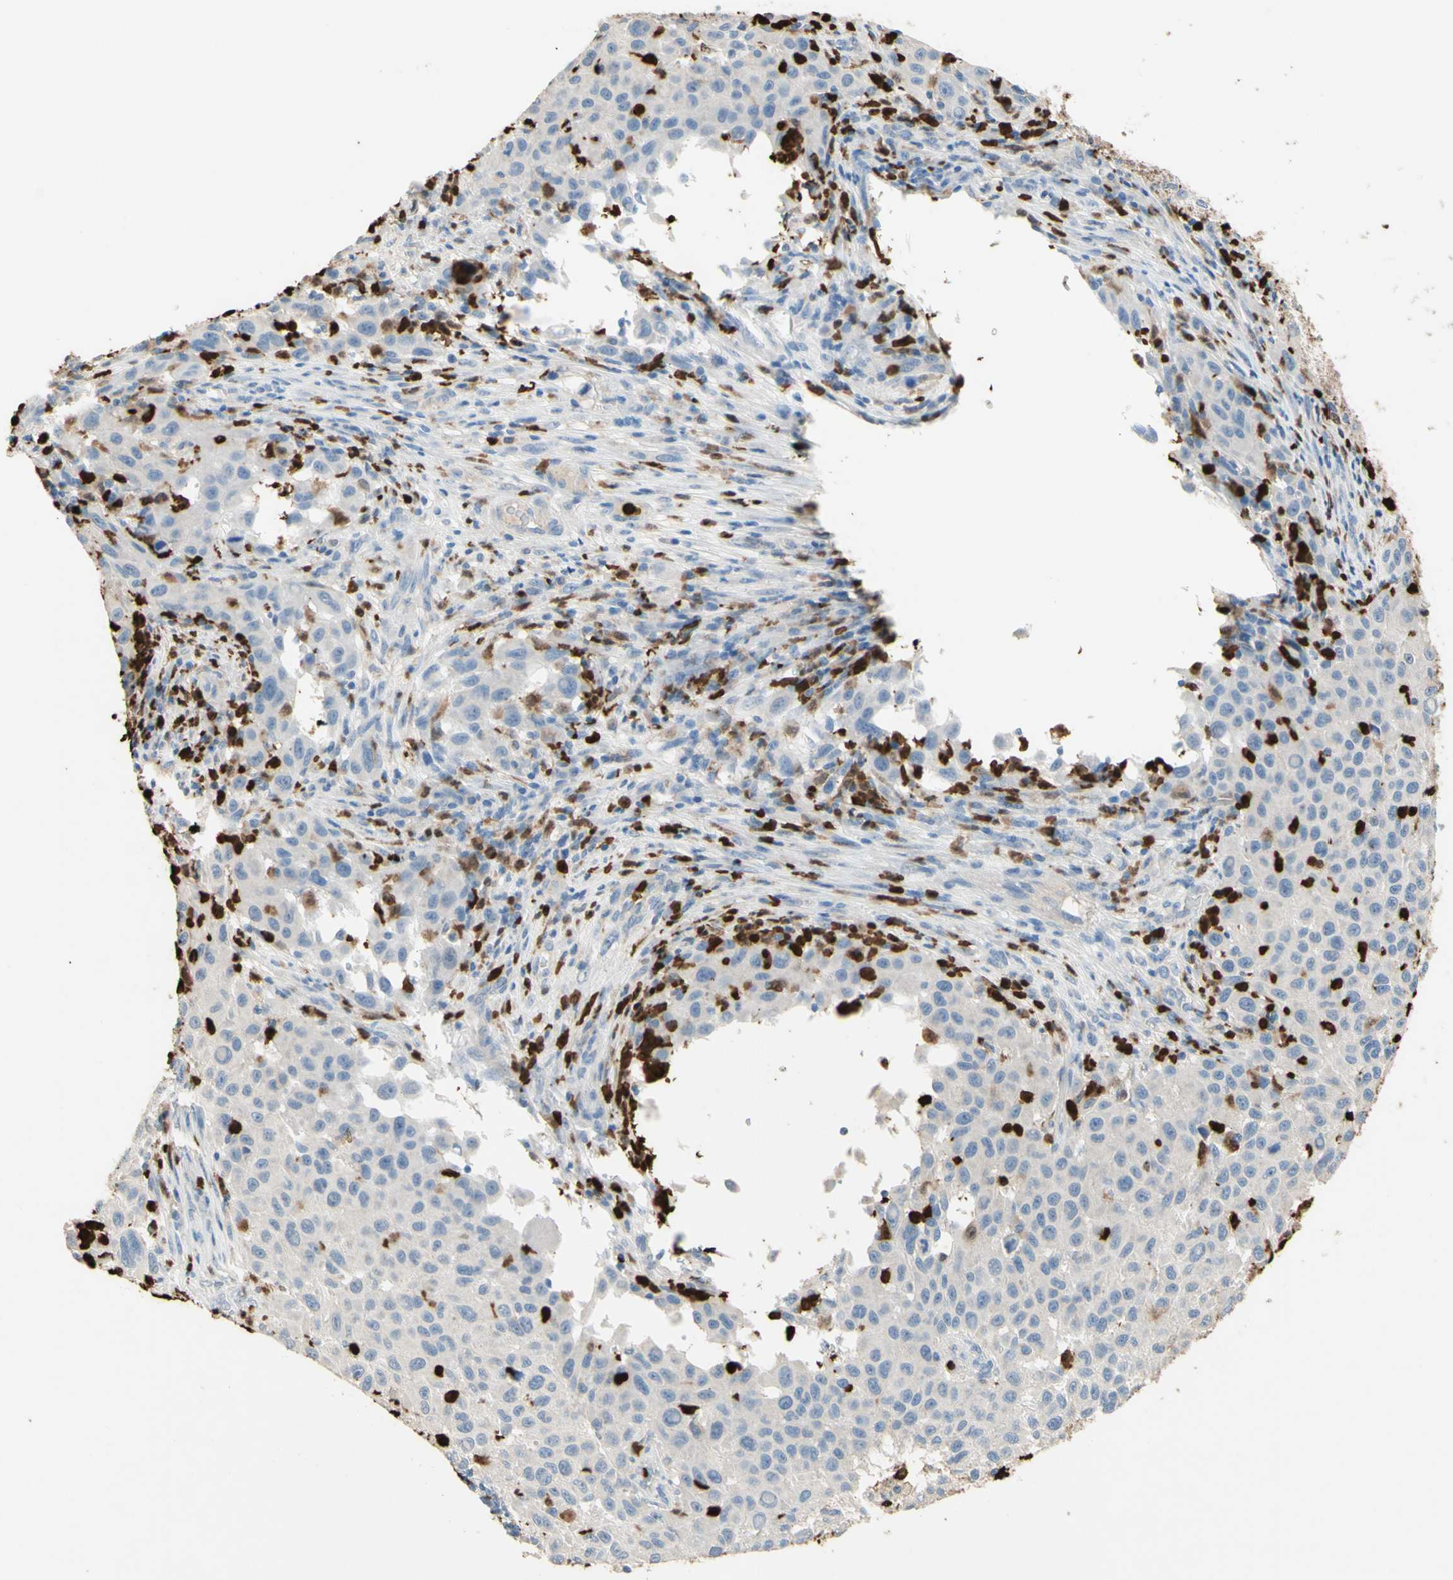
{"staining": {"intensity": "negative", "quantity": "none", "location": "none"}, "tissue": "melanoma", "cell_type": "Tumor cells", "image_type": "cancer", "snomed": [{"axis": "morphology", "description": "Malignant melanoma, Metastatic site"}, {"axis": "topography", "description": "Lymph node"}], "caption": "There is no significant expression in tumor cells of melanoma.", "gene": "NFKBIZ", "patient": {"sex": "male", "age": 61}}